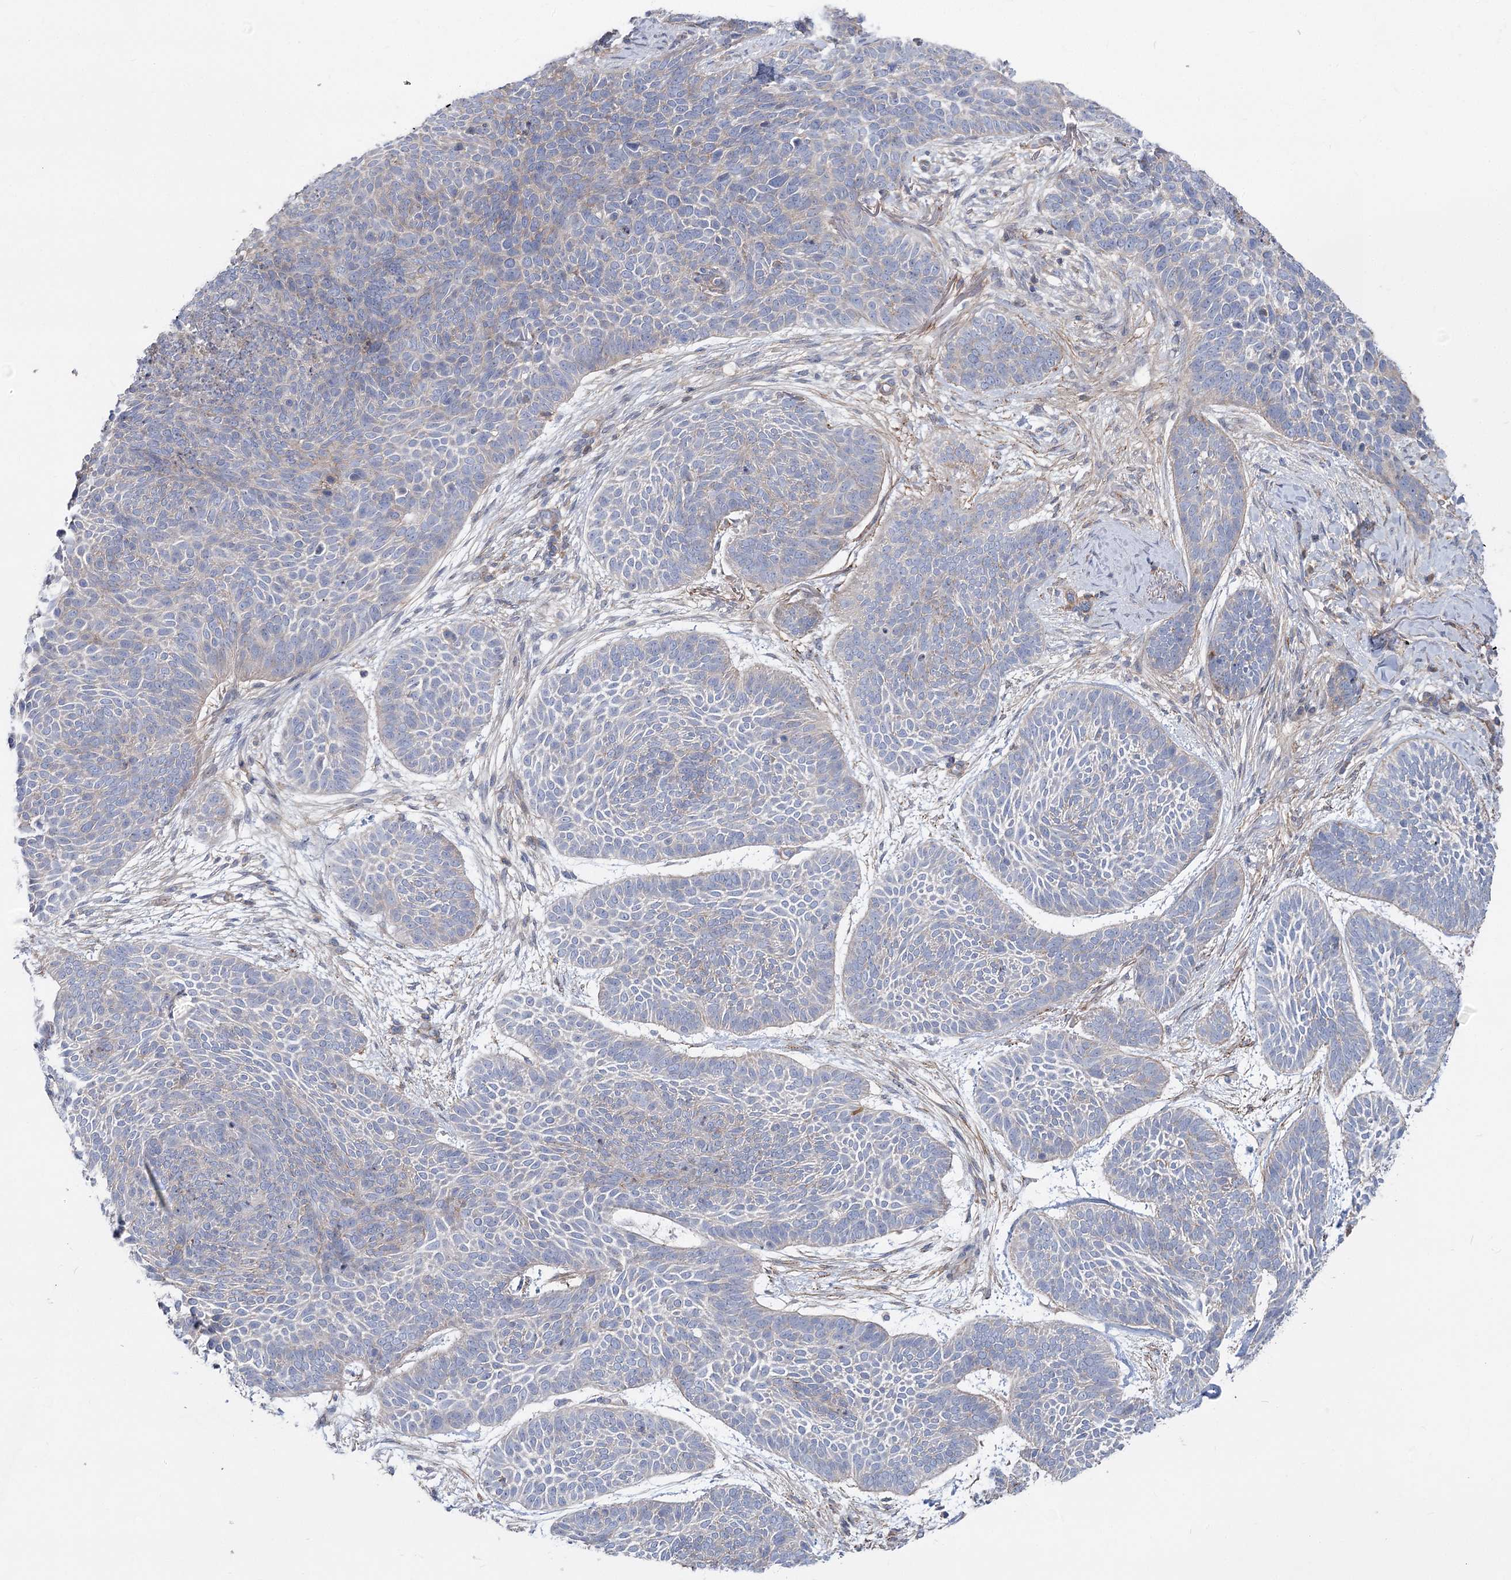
{"staining": {"intensity": "negative", "quantity": "none", "location": "none"}, "tissue": "skin cancer", "cell_type": "Tumor cells", "image_type": "cancer", "snomed": [{"axis": "morphology", "description": "Basal cell carcinoma"}, {"axis": "topography", "description": "Skin"}], "caption": "Immunohistochemistry of human skin cancer reveals no positivity in tumor cells.", "gene": "LARP1B", "patient": {"sex": "male", "age": 85}}